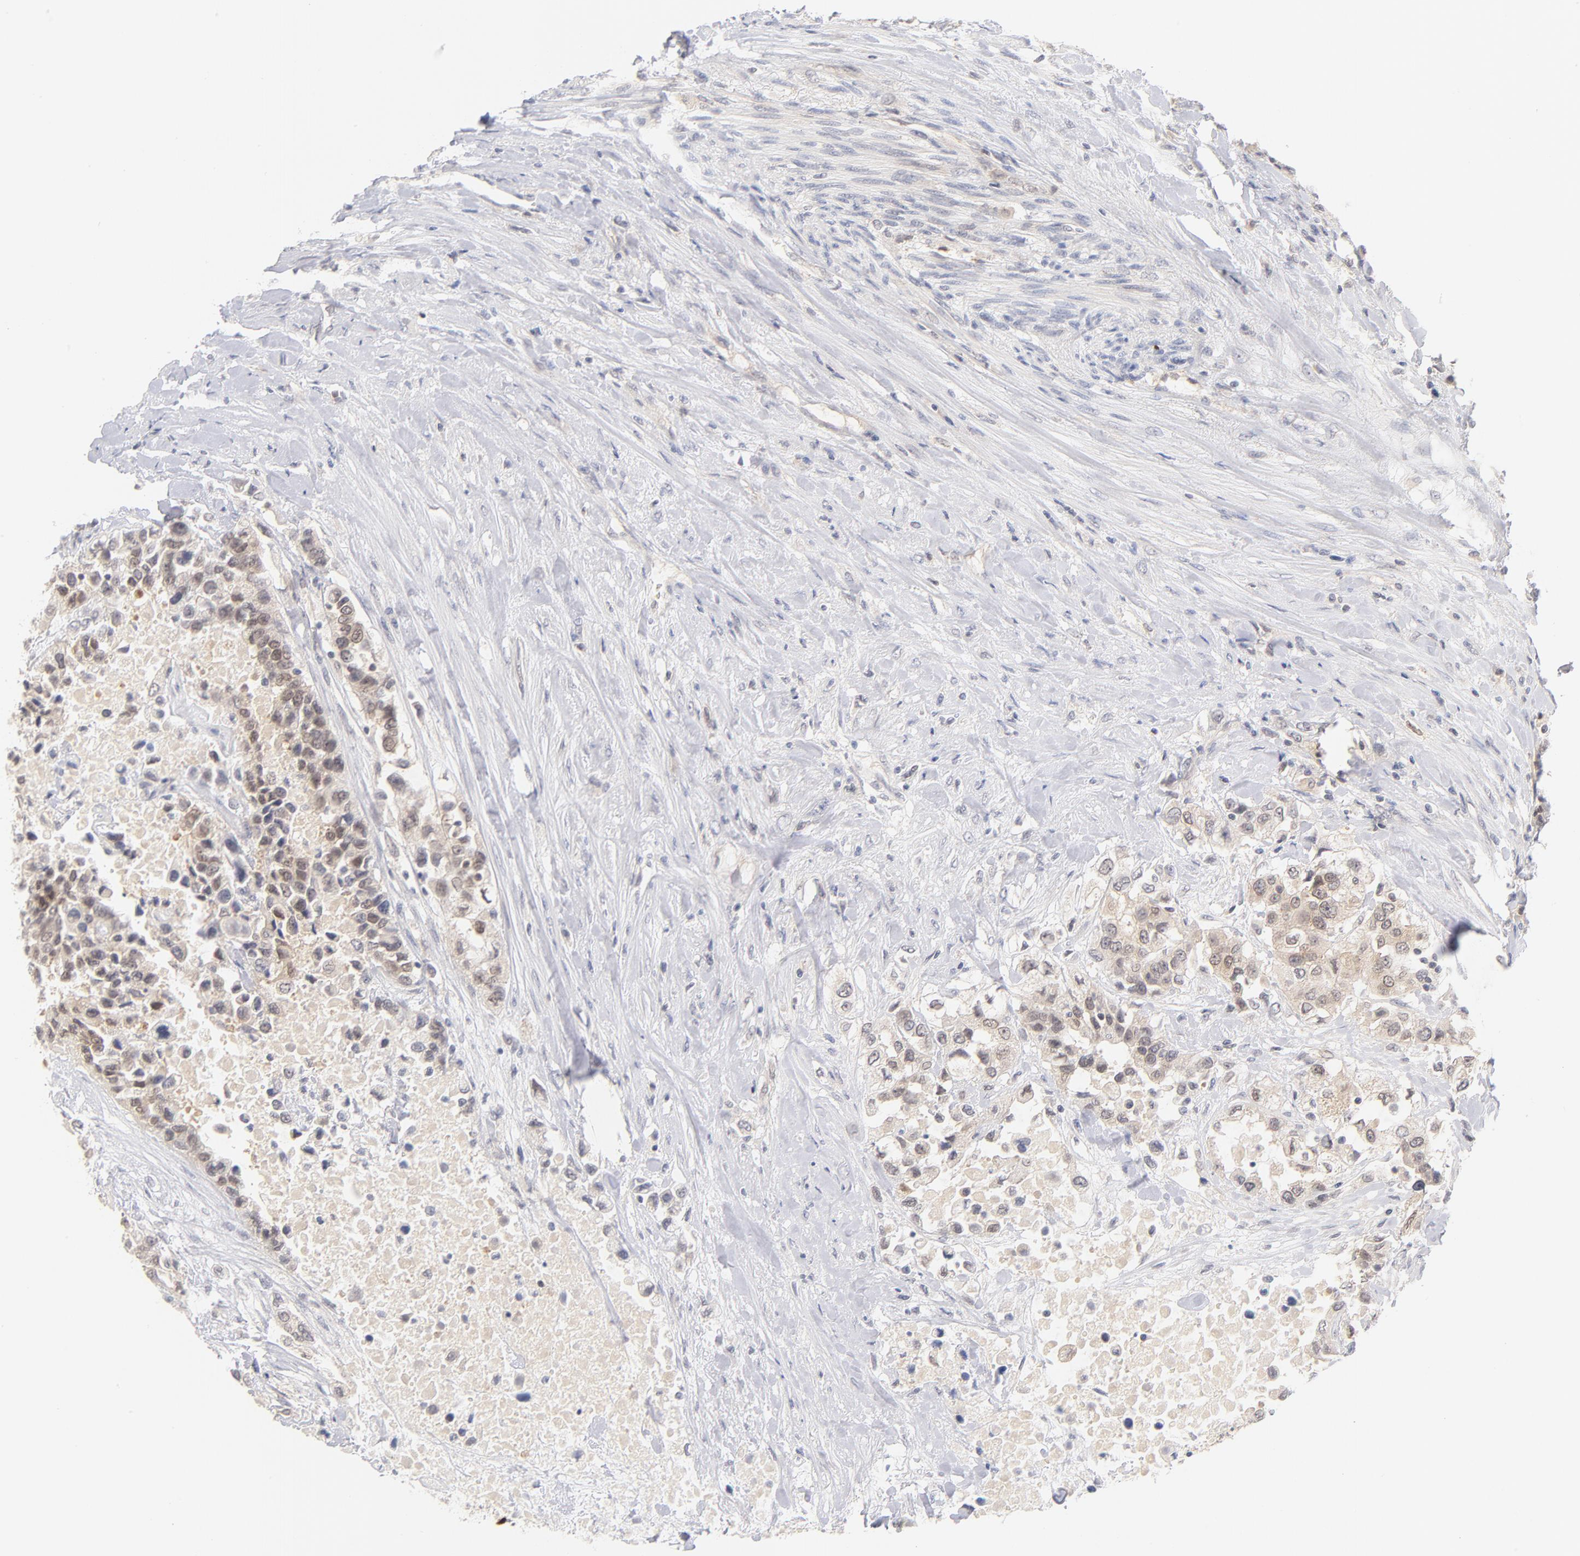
{"staining": {"intensity": "weak", "quantity": ">75%", "location": "cytoplasmic/membranous"}, "tissue": "urothelial cancer", "cell_type": "Tumor cells", "image_type": "cancer", "snomed": [{"axis": "morphology", "description": "Urothelial carcinoma, High grade"}, {"axis": "topography", "description": "Urinary bladder"}], "caption": "High-grade urothelial carcinoma stained with a protein marker displays weak staining in tumor cells.", "gene": "CASP6", "patient": {"sex": "female", "age": 80}}